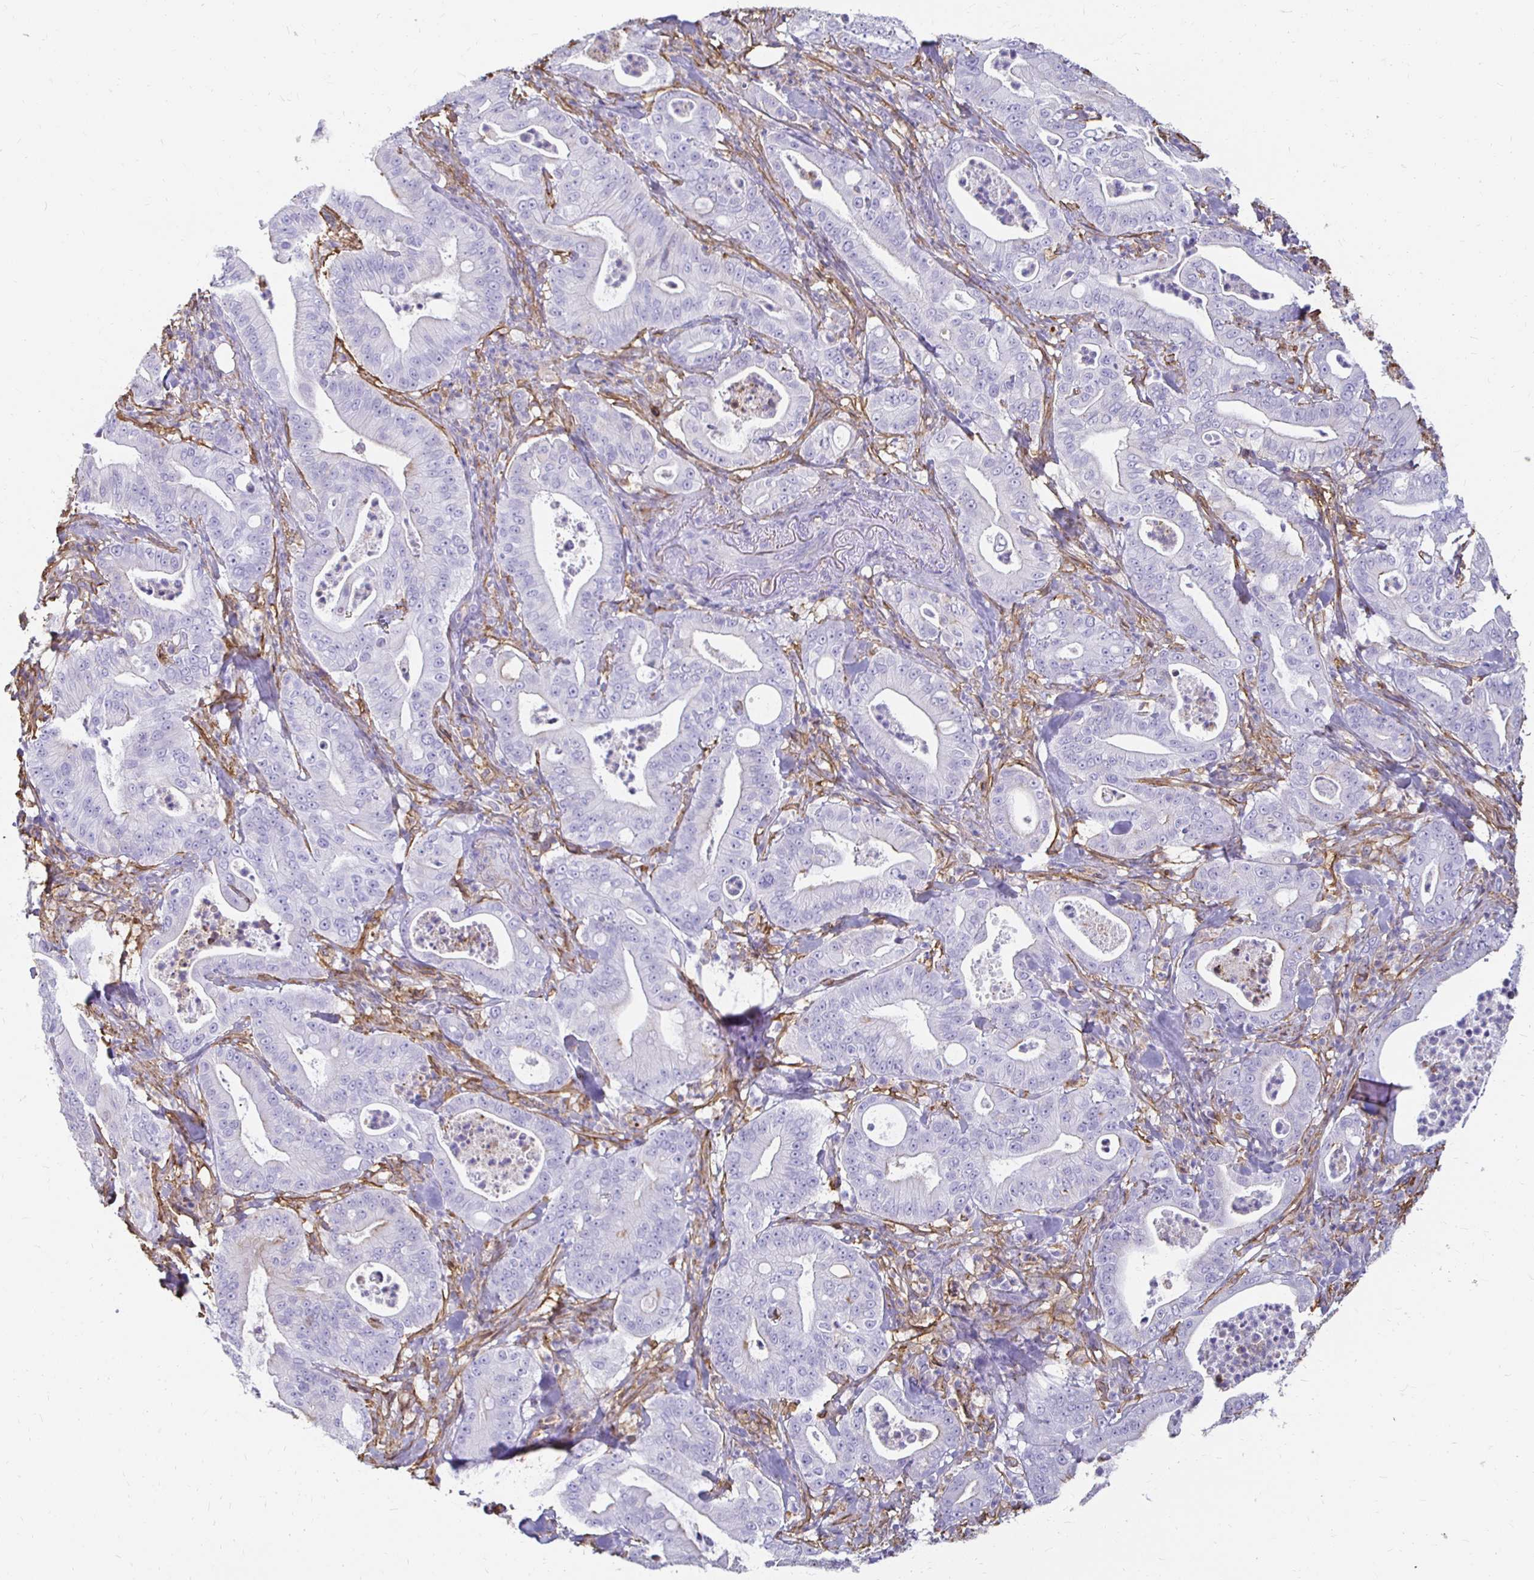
{"staining": {"intensity": "negative", "quantity": "none", "location": "none"}, "tissue": "pancreatic cancer", "cell_type": "Tumor cells", "image_type": "cancer", "snomed": [{"axis": "morphology", "description": "Adenocarcinoma, NOS"}, {"axis": "topography", "description": "Pancreas"}], "caption": "The histopathology image reveals no significant staining in tumor cells of adenocarcinoma (pancreatic).", "gene": "TAS1R3", "patient": {"sex": "male", "age": 71}}